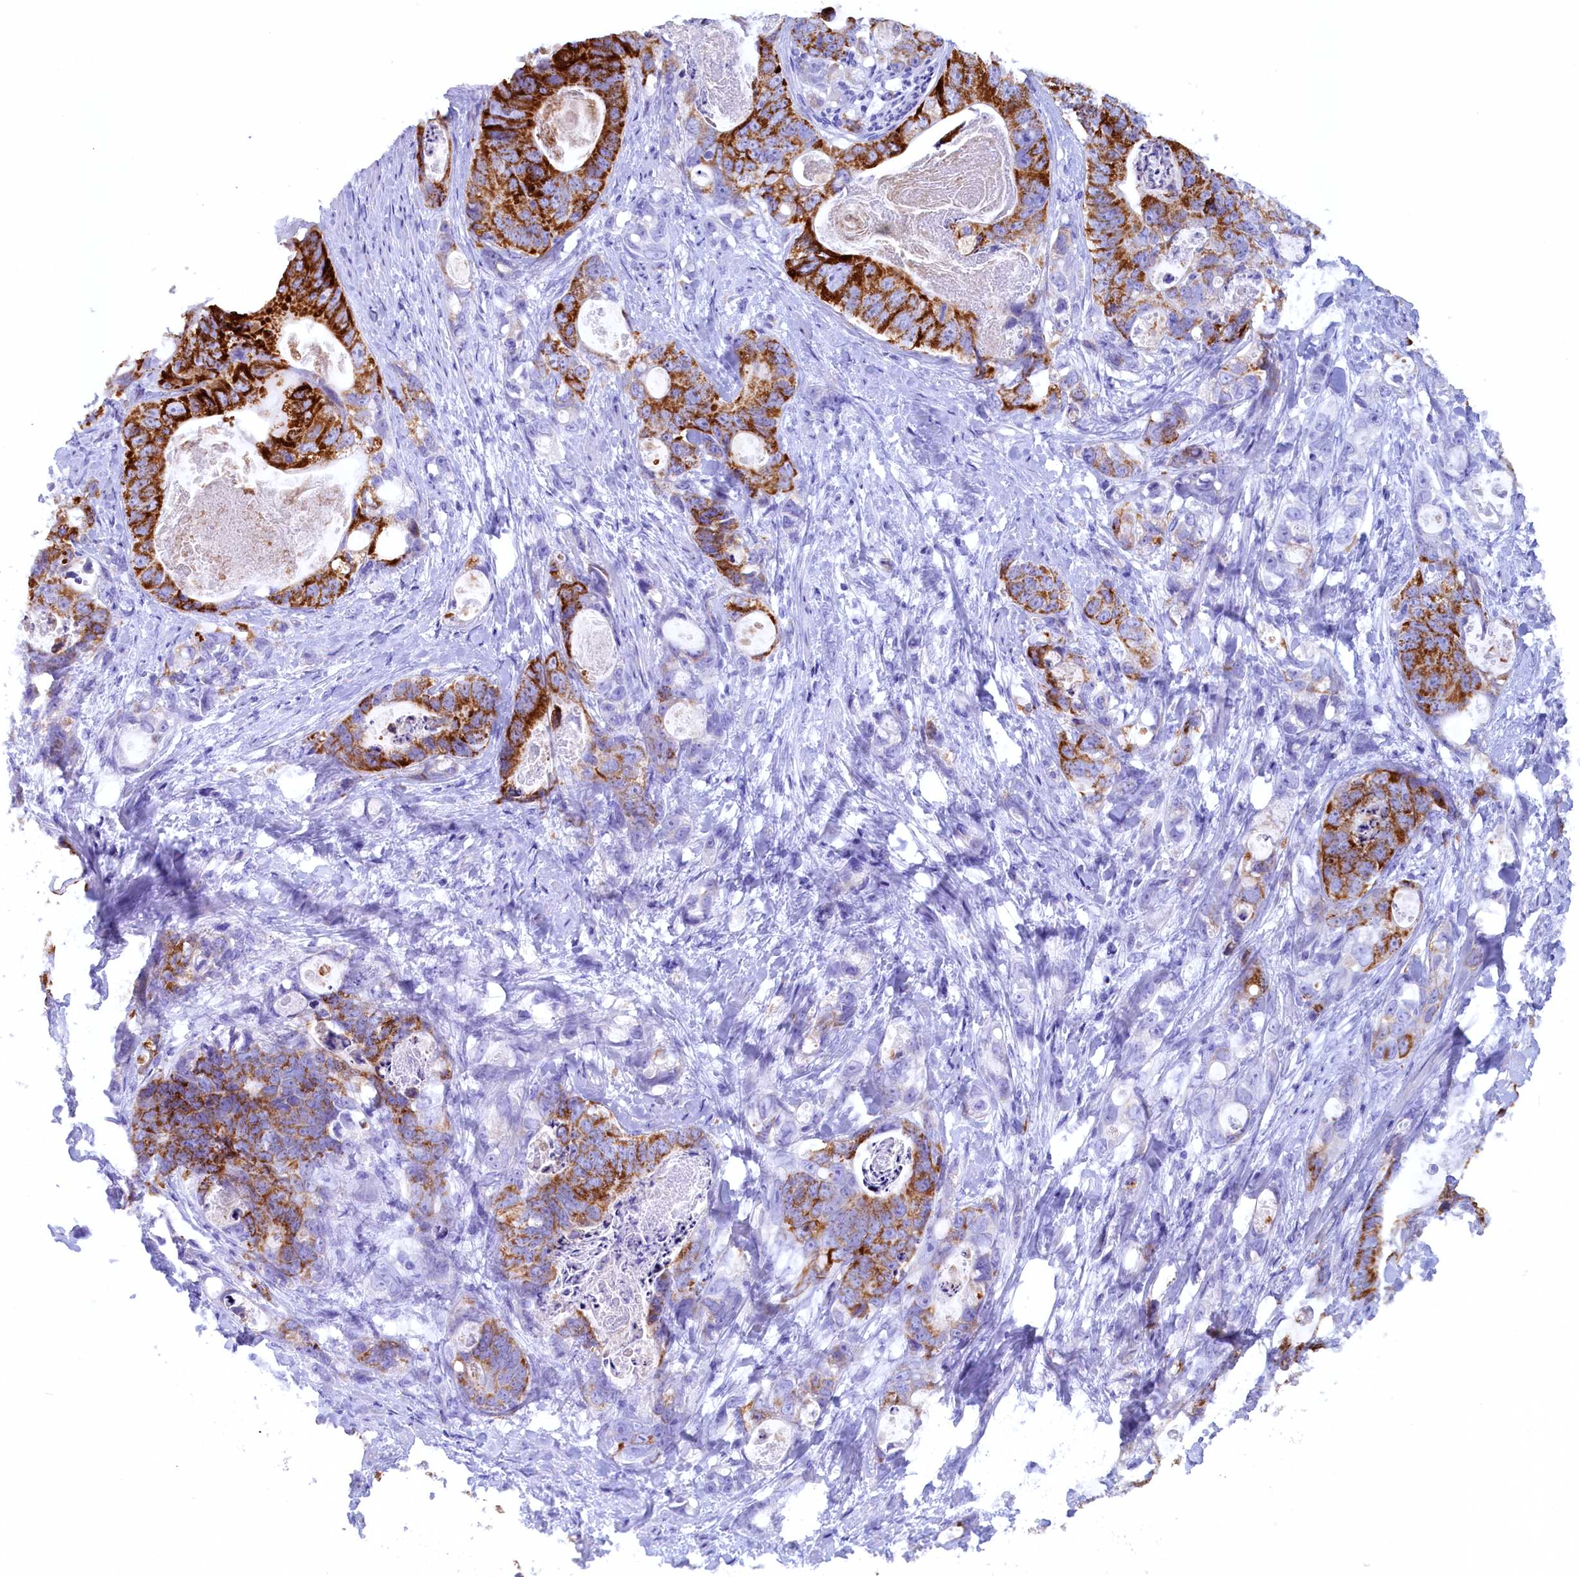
{"staining": {"intensity": "strong", "quantity": "25%-75%", "location": "cytoplasmic/membranous"}, "tissue": "stomach cancer", "cell_type": "Tumor cells", "image_type": "cancer", "snomed": [{"axis": "morphology", "description": "Normal tissue, NOS"}, {"axis": "morphology", "description": "Adenocarcinoma, NOS"}, {"axis": "topography", "description": "Stomach"}], "caption": "There is high levels of strong cytoplasmic/membranous staining in tumor cells of stomach adenocarcinoma, as demonstrated by immunohistochemical staining (brown color).", "gene": "ZSWIM4", "patient": {"sex": "female", "age": 89}}